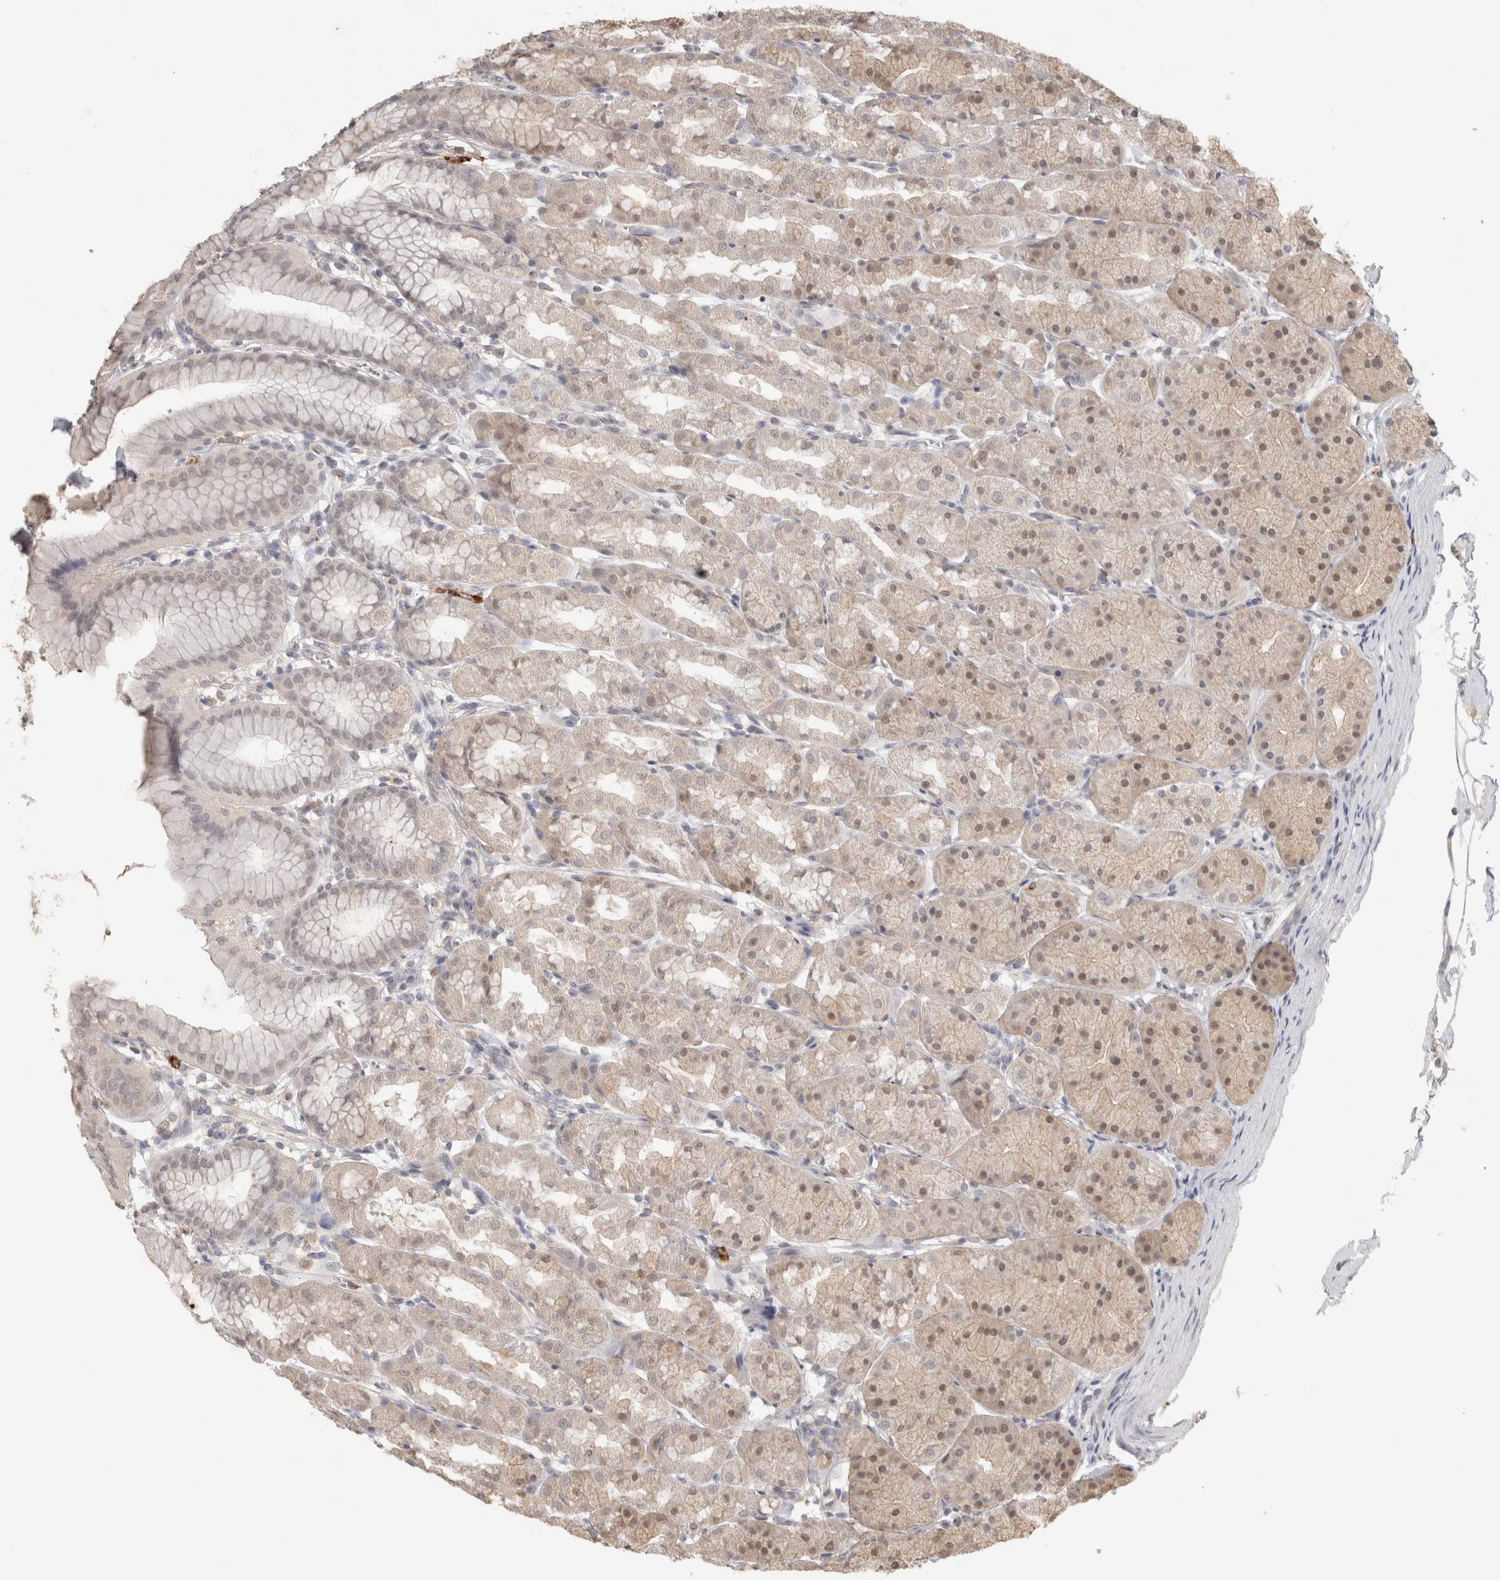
{"staining": {"intensity": "weak", "quantity": "<25%", "location": "cytoplasmic/membranous,nuclear"}, "tissue": "stomach", "cell_type": "Glandular cells", "image_type": "normal", "snomed": [{"axis": "morphology", "description": "Normal tissue, NOS"}, {"axis": "topography", "description": "Stomach"}], "caption": "Image shows no significant protein positivity in glandular cells of normal stomach. (Brightfield microscopy of DAB immunohistochemistry at high magnification).", "gene": "HAVCR2", "patient": {"sex": "male", "age": 42}}